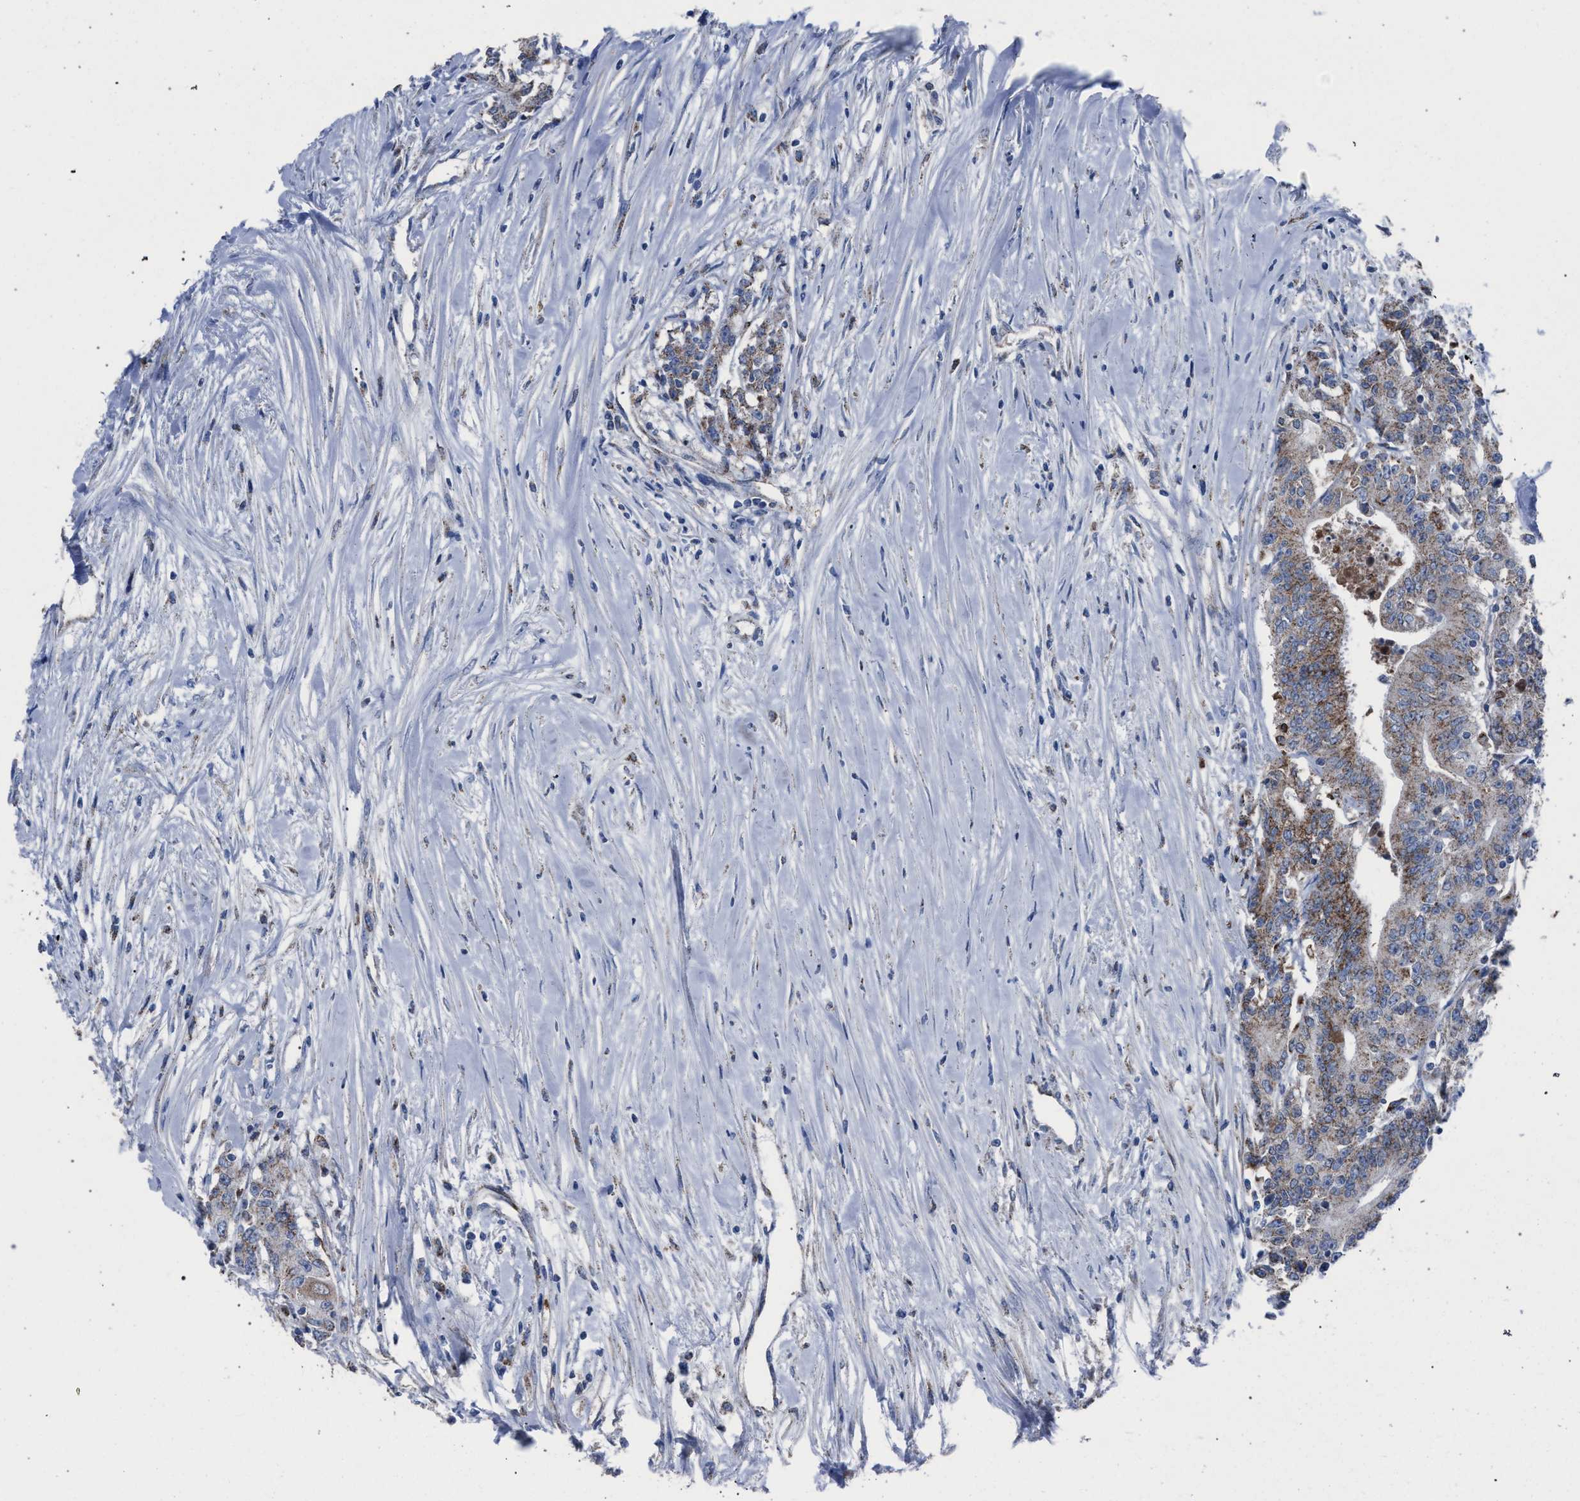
{"staining": {"intensity": "moderate", "quantity": ">75%", "location": "cytoplasmic/membranous"}, "tissue": "colorectal cancer", "cell_type": "Tumor cells", "image_type": "cancer", "snomed": [{"axis": "morphology", "description": "Adenocarcinoma, NOS"}, {"axis": "topography", "description": "Colon"}], "caption": "High-power microscopy captured an IHC photomicrograph of adenocarcinoma (colorectal), revealing moderate cytoplasmic/membranous positivity in about >75% of tumor cells. The staining was performed using DAB, with brown indicating positive protein expression. Nuclei are stained blue with hematoxylin.", "gene": "HSD17B4", "patient": {"sex": "female", "age": 77}}